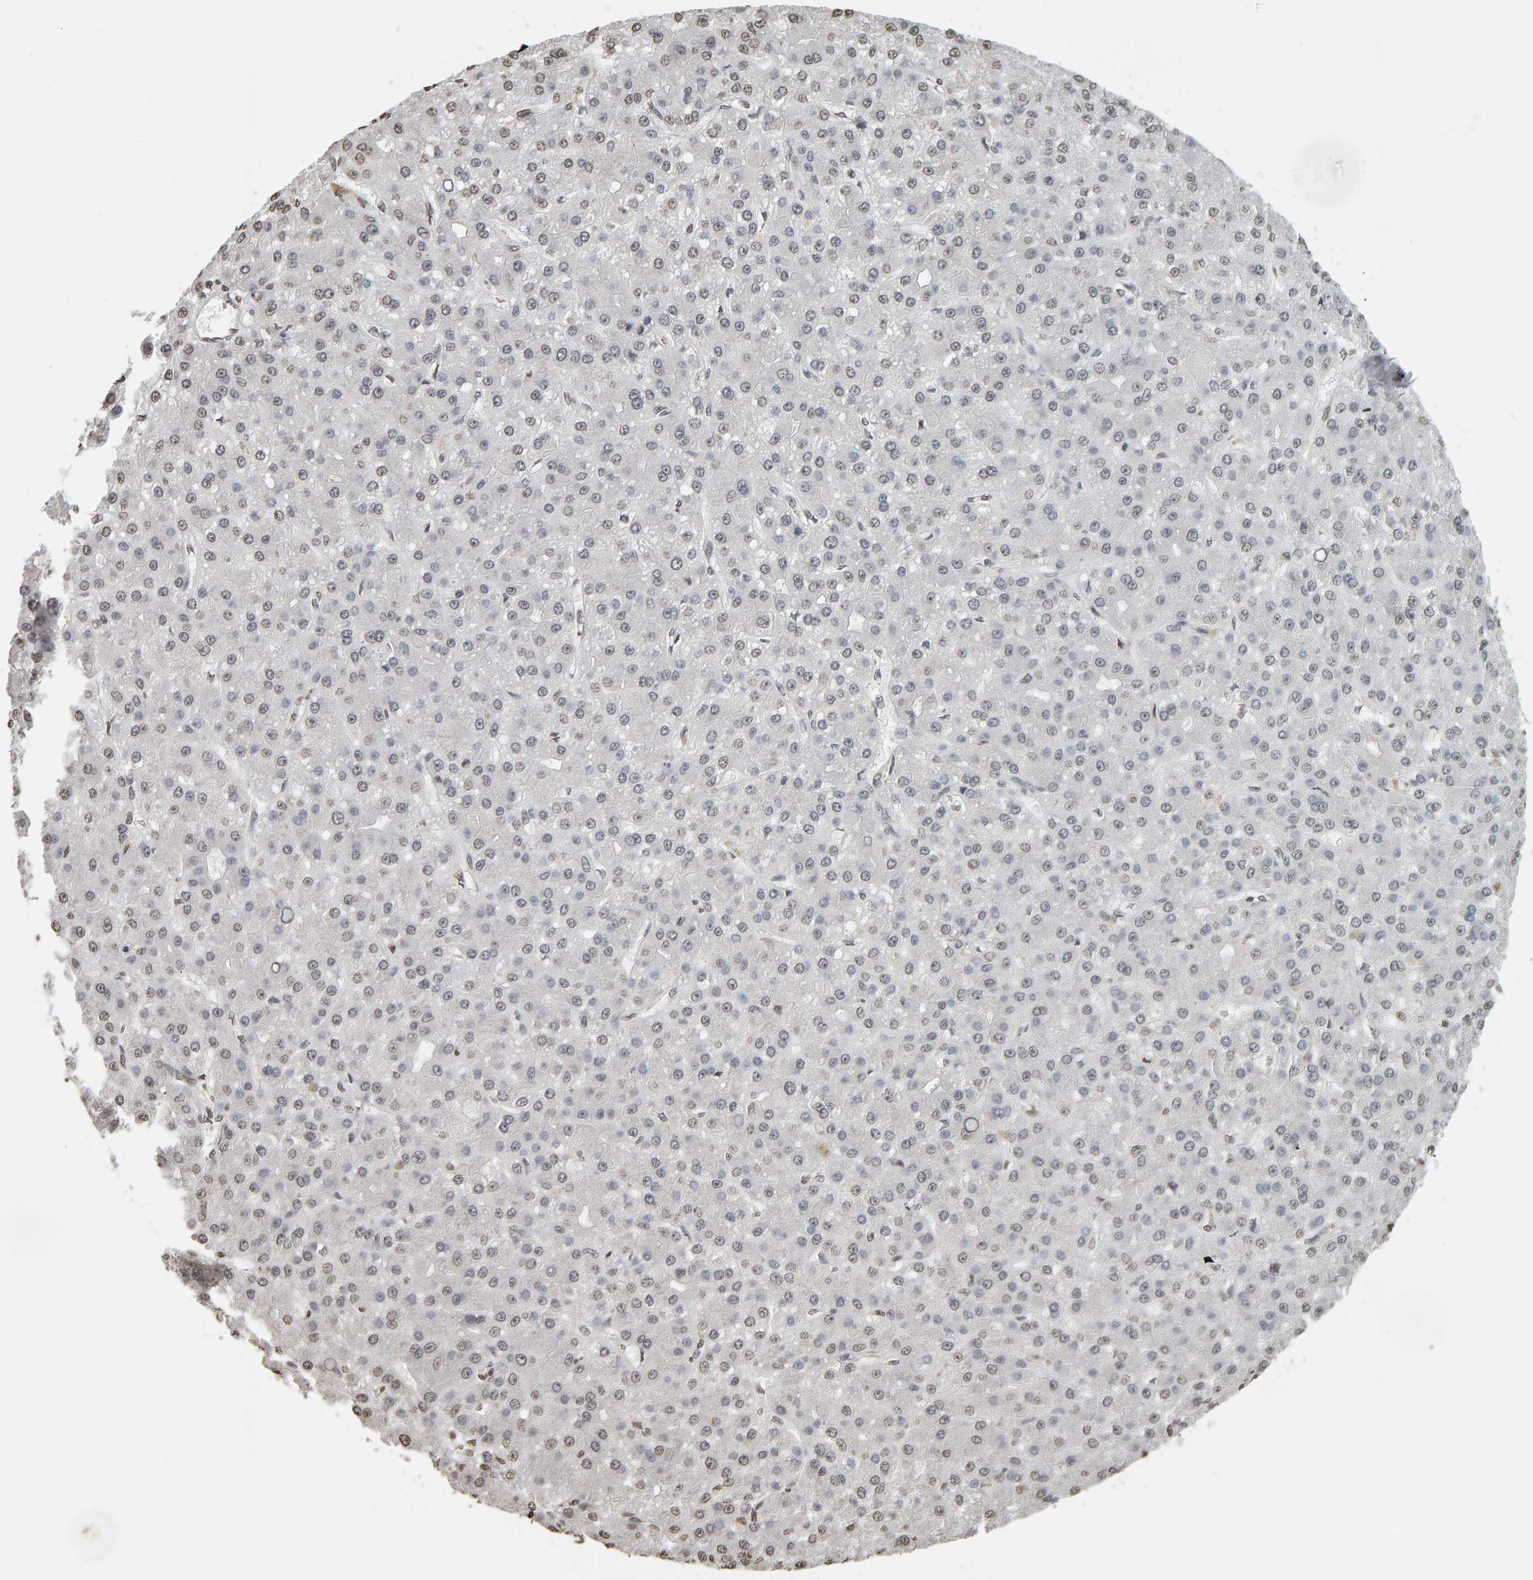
{"staining": {"intensity": "weak", "quantity": ">75%", "location": "nuclear"}, "tissue": "liver cancer", "cell_type": "Tumor cells", "image_type": "cancer", "snomed": [{"axis": "morphology", "description": "Carcinoma, Hepatocellular, NOS"}, {"axis": "topography", "description": "Liver"}], "caption": "Liver cancer tissue reveals weak nuclear positivity in approximately >75% of tumor cells, visualized by immunohistochemistry. (IHC, brightfield microscopy, high magnification).", "gene": "AFF4", "patient": {"sex": "male", "age": 67}}